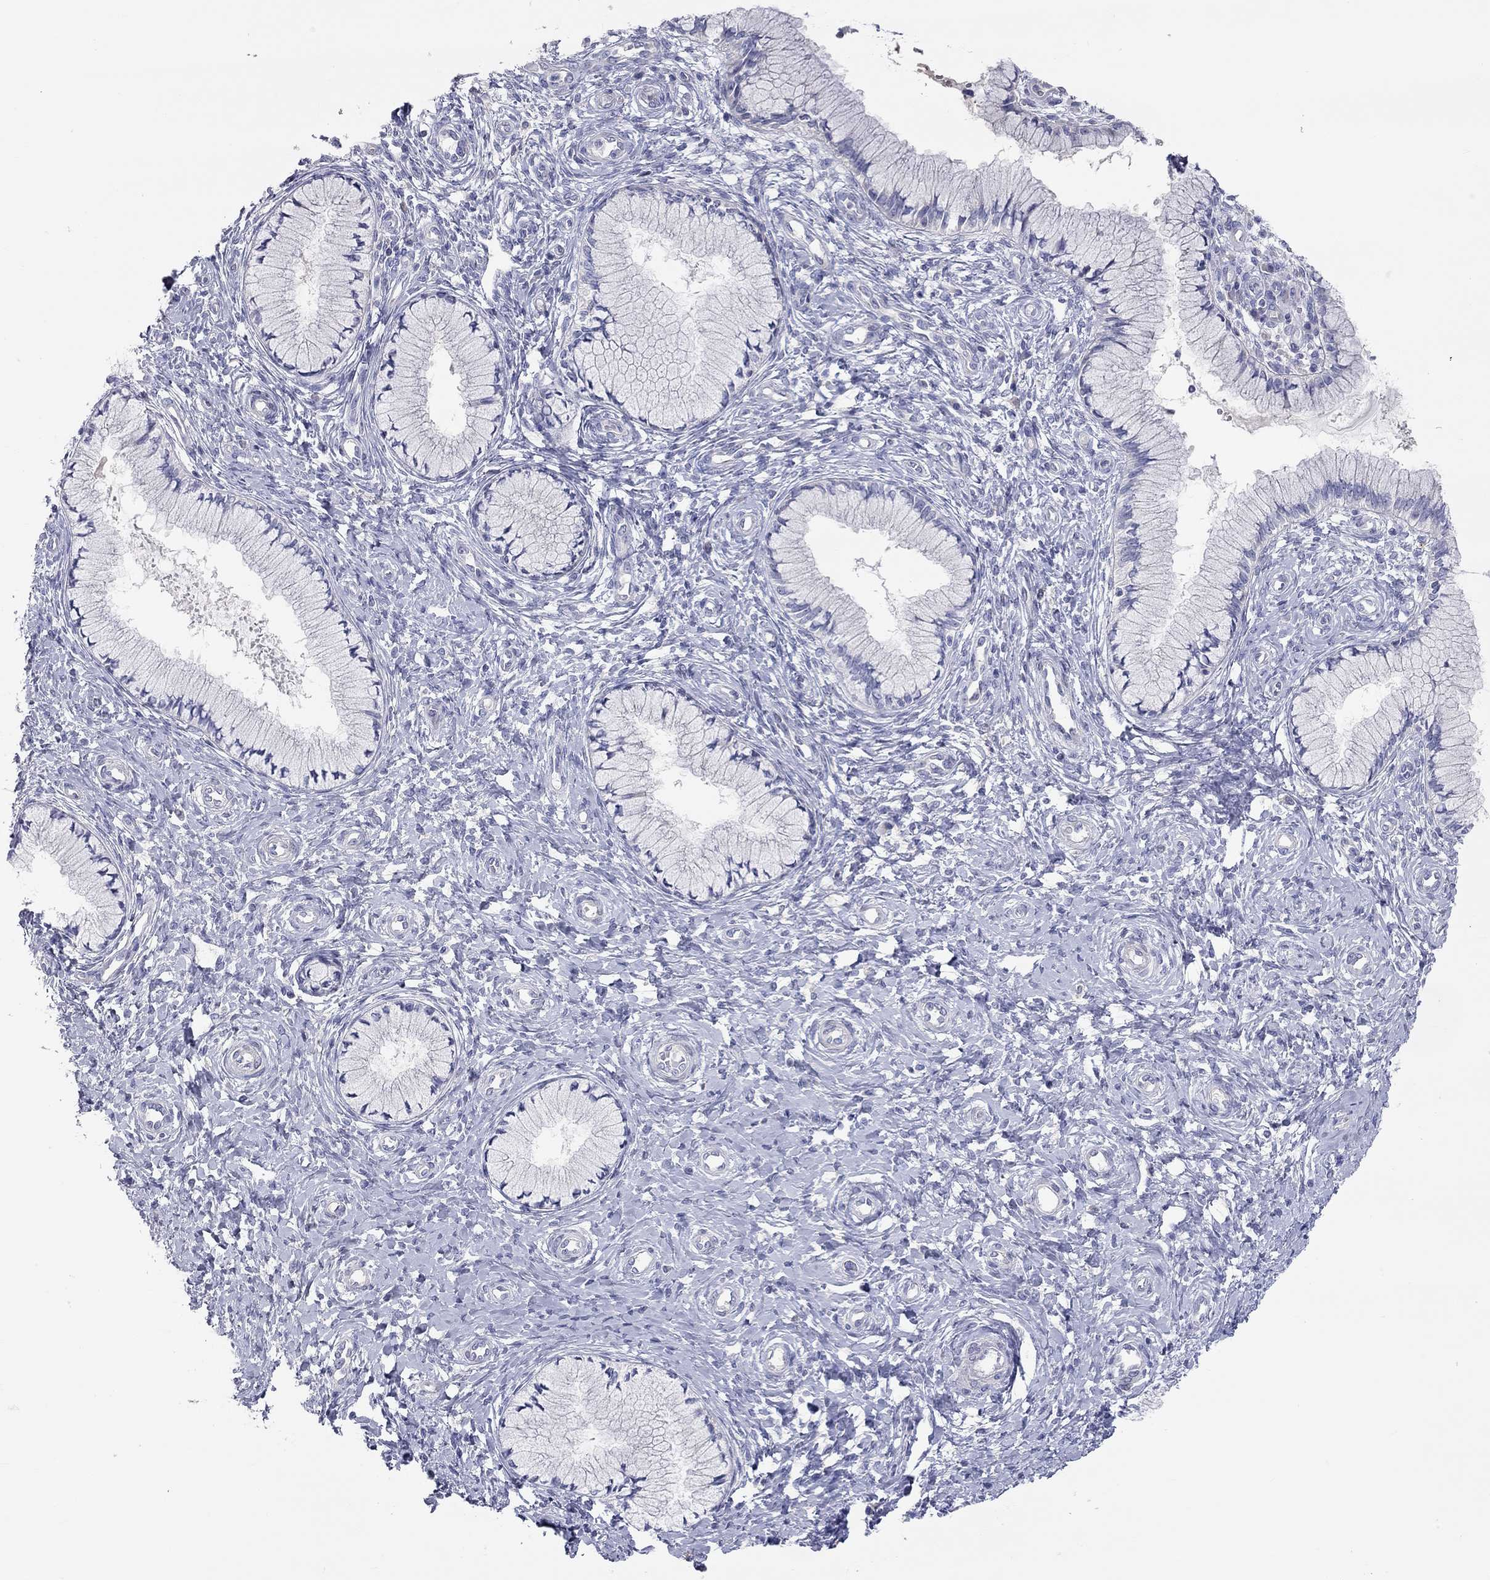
{"staining": {"intensity": "negative", "quantity": "none", "location": "none"}, "tissue": "cervix", "cell_type": "Glandular cells", "image_type": "normal", "snomed": [{"axis": "morphology", "description": "Normal tissue, NOS"}, {"axis": "topography", "description": "Cervix"}], "caption": "An image of human cervix is negative for staining in glandular cells.", "gene": "ST7L", "patient": {"sex": "female", "age": 37}}